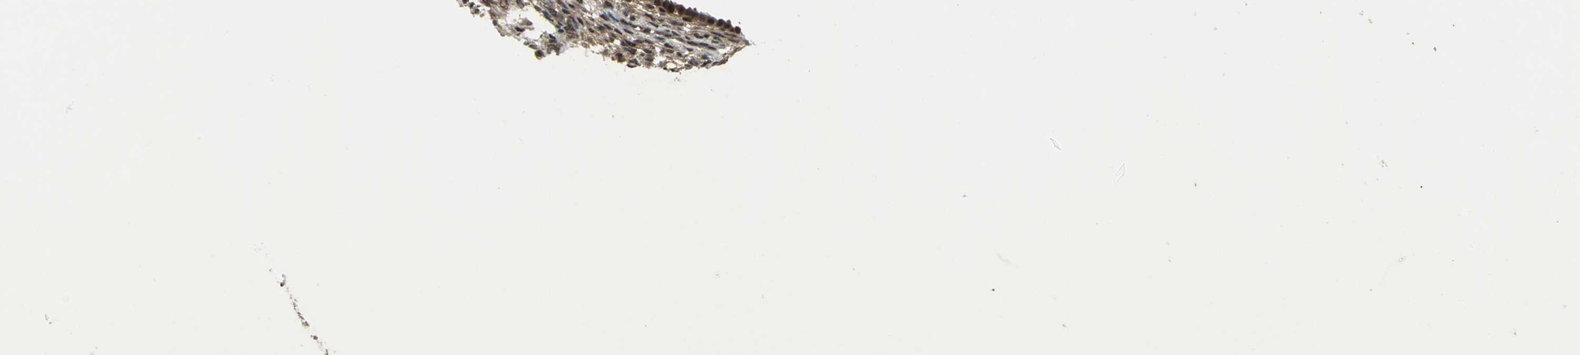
{"staining": {"intensity": "strong", "quantity": ">75%", "location": "cytoplasmic/membranous,nuclear"}, "tissue": "endometrium", "cell_type": "Cells in endometrial stroma", "image_type": "normal", "snomed": [{"axis": "morphology", "description": "Normal tissue, NOS"}, {"axis": "topography", "description": "Endometrium"}], "caption": "Endometrium stained with immunohistochemistry displays strong cytoplasmic/membranous,nuclear staining in approximately >75% of cells in endometrial stroma. (DAB (3,3'-diaminobenzidine) = brown stain, brightfield microscopy at high magnification).", "gene": "COPS5", "patient": {"sex": "female", "age": 72}}